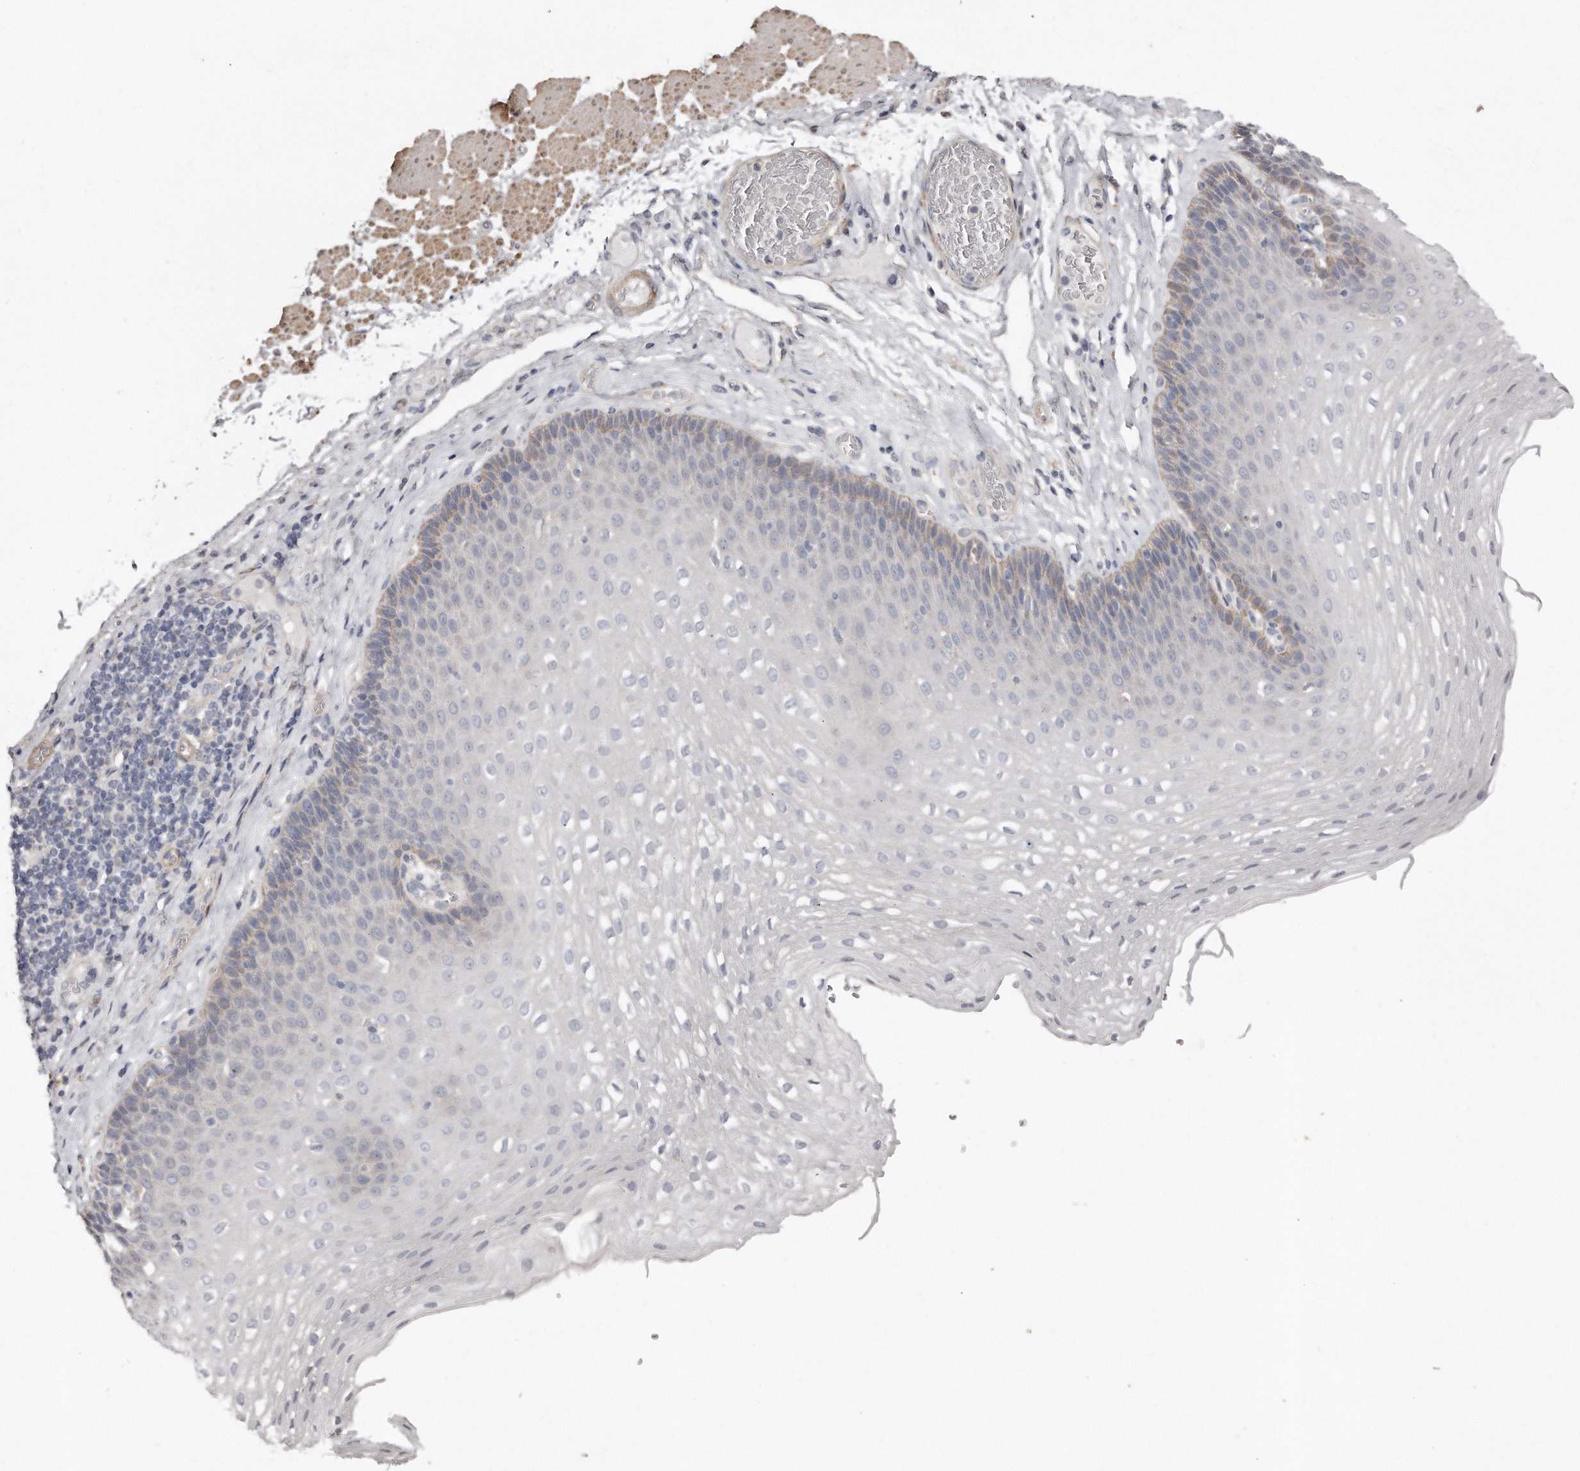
{"staining": {"intensity": "weak", "quantity": "<25%", "location": "cytoplasmic/membranous"}, "tissue": "esophagus", "cell_type": "Squamous epithelial cells", "image_type": "normal", "snomed": [{"axis": "morphology", "description": "Normal tissue, NOS"}, {"axis": "topography", "description": "Esophagus"}], "caption": "This is an immunohistochemistry micrograph of benign human esophagus. There is no staining in squamous epithelial cells.", "gene": "LMOD1", "patient": {"sex": "female", "age": 66}}